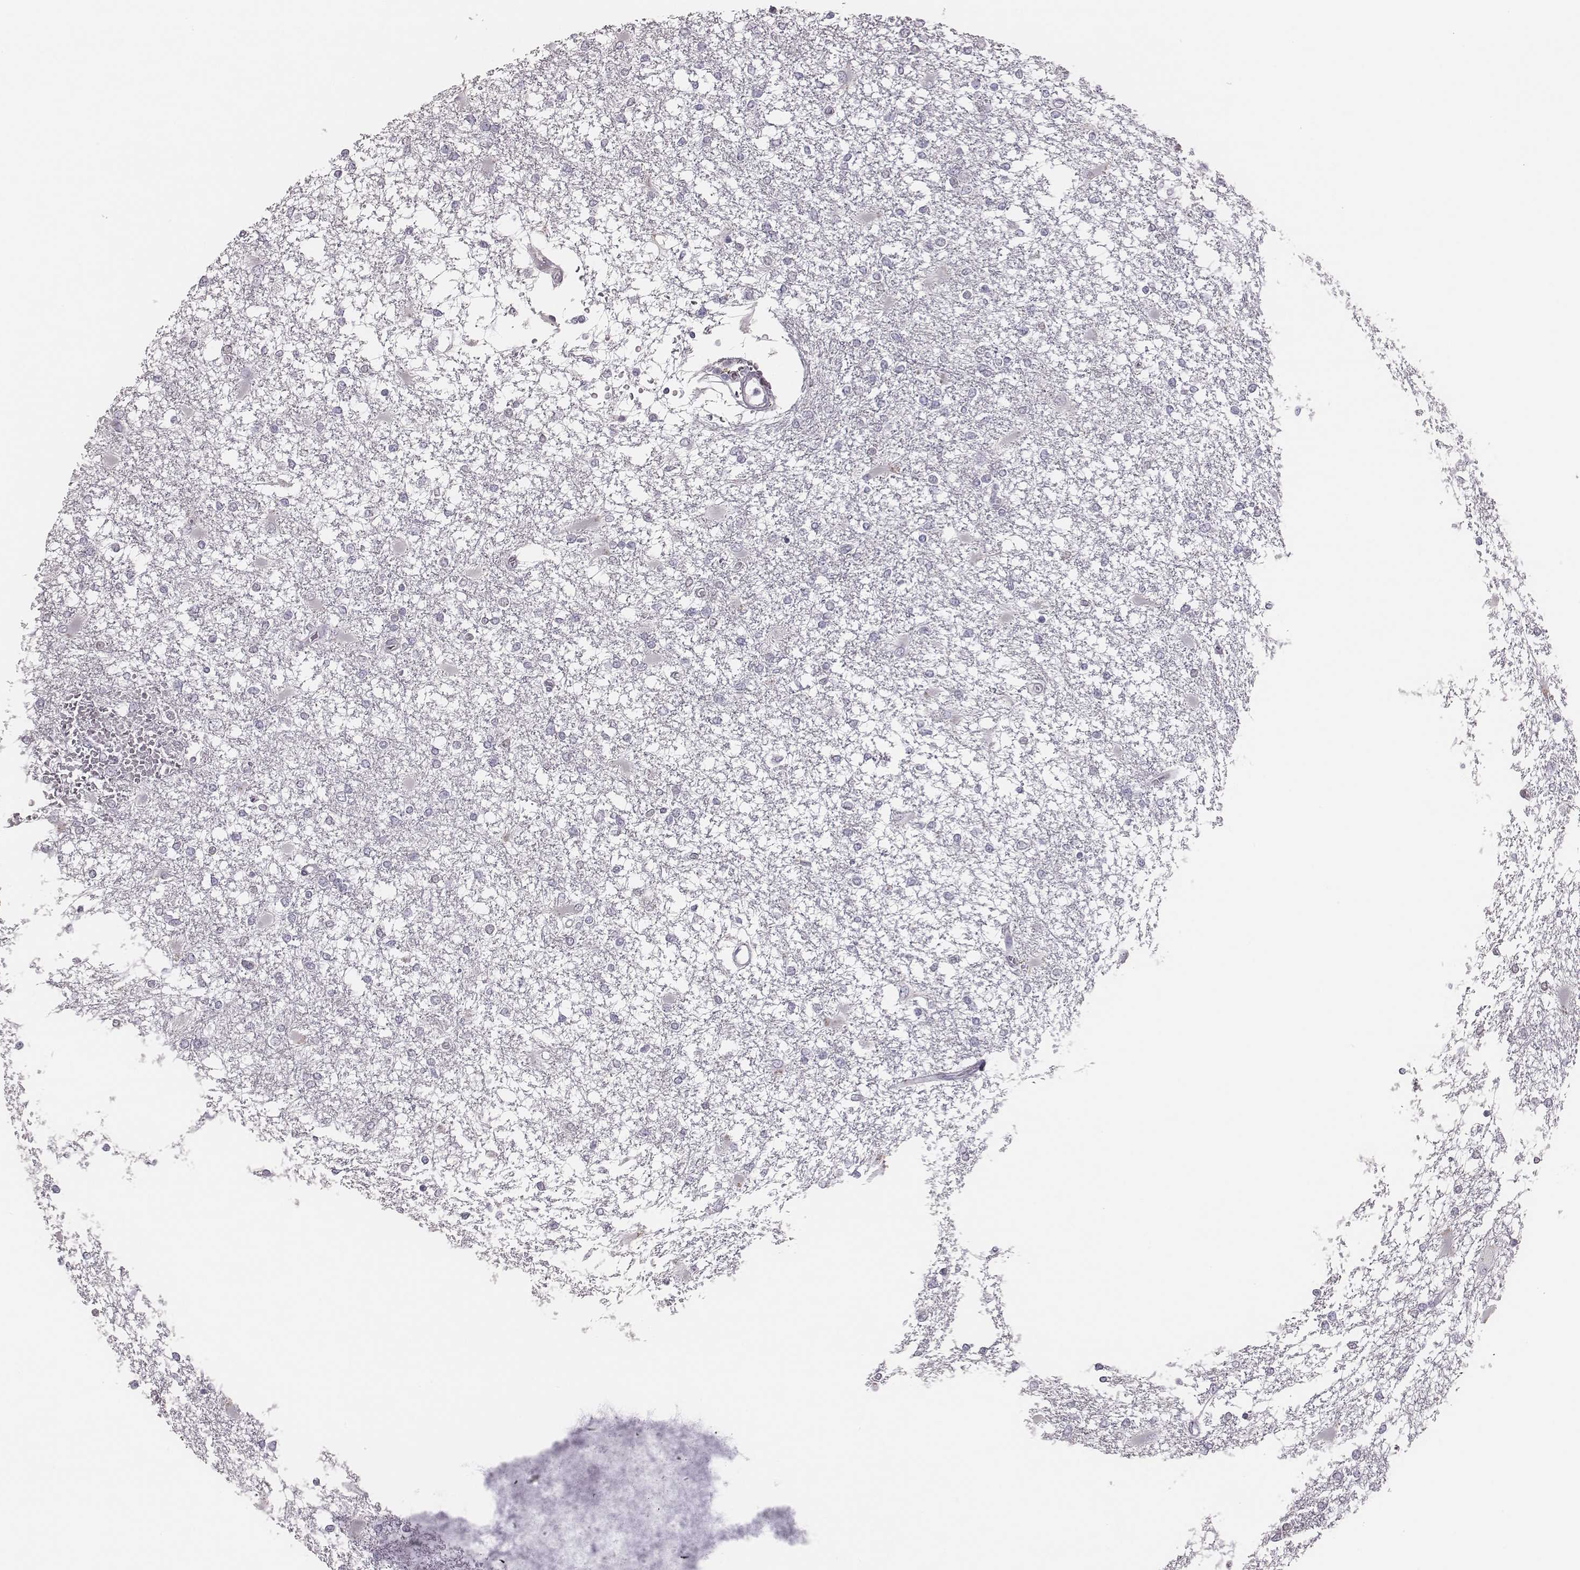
{"staining": {"intensity": "negative", "quantity": "none", "location": "none"}, "tissue": "glioma", "cell_type": "Tumor cells", "image_type": "cancer", "snomed": [{"axis": "morphology", "description": "Glioma, malignant, High grade"}, {"axis": "topography", "description": "Cerebral cortex"}], "caption": "The image shows no staining of tumor cells in glioma.", "gene": "ADGRF4", "patient": {"sex": "male", "age": 79}}